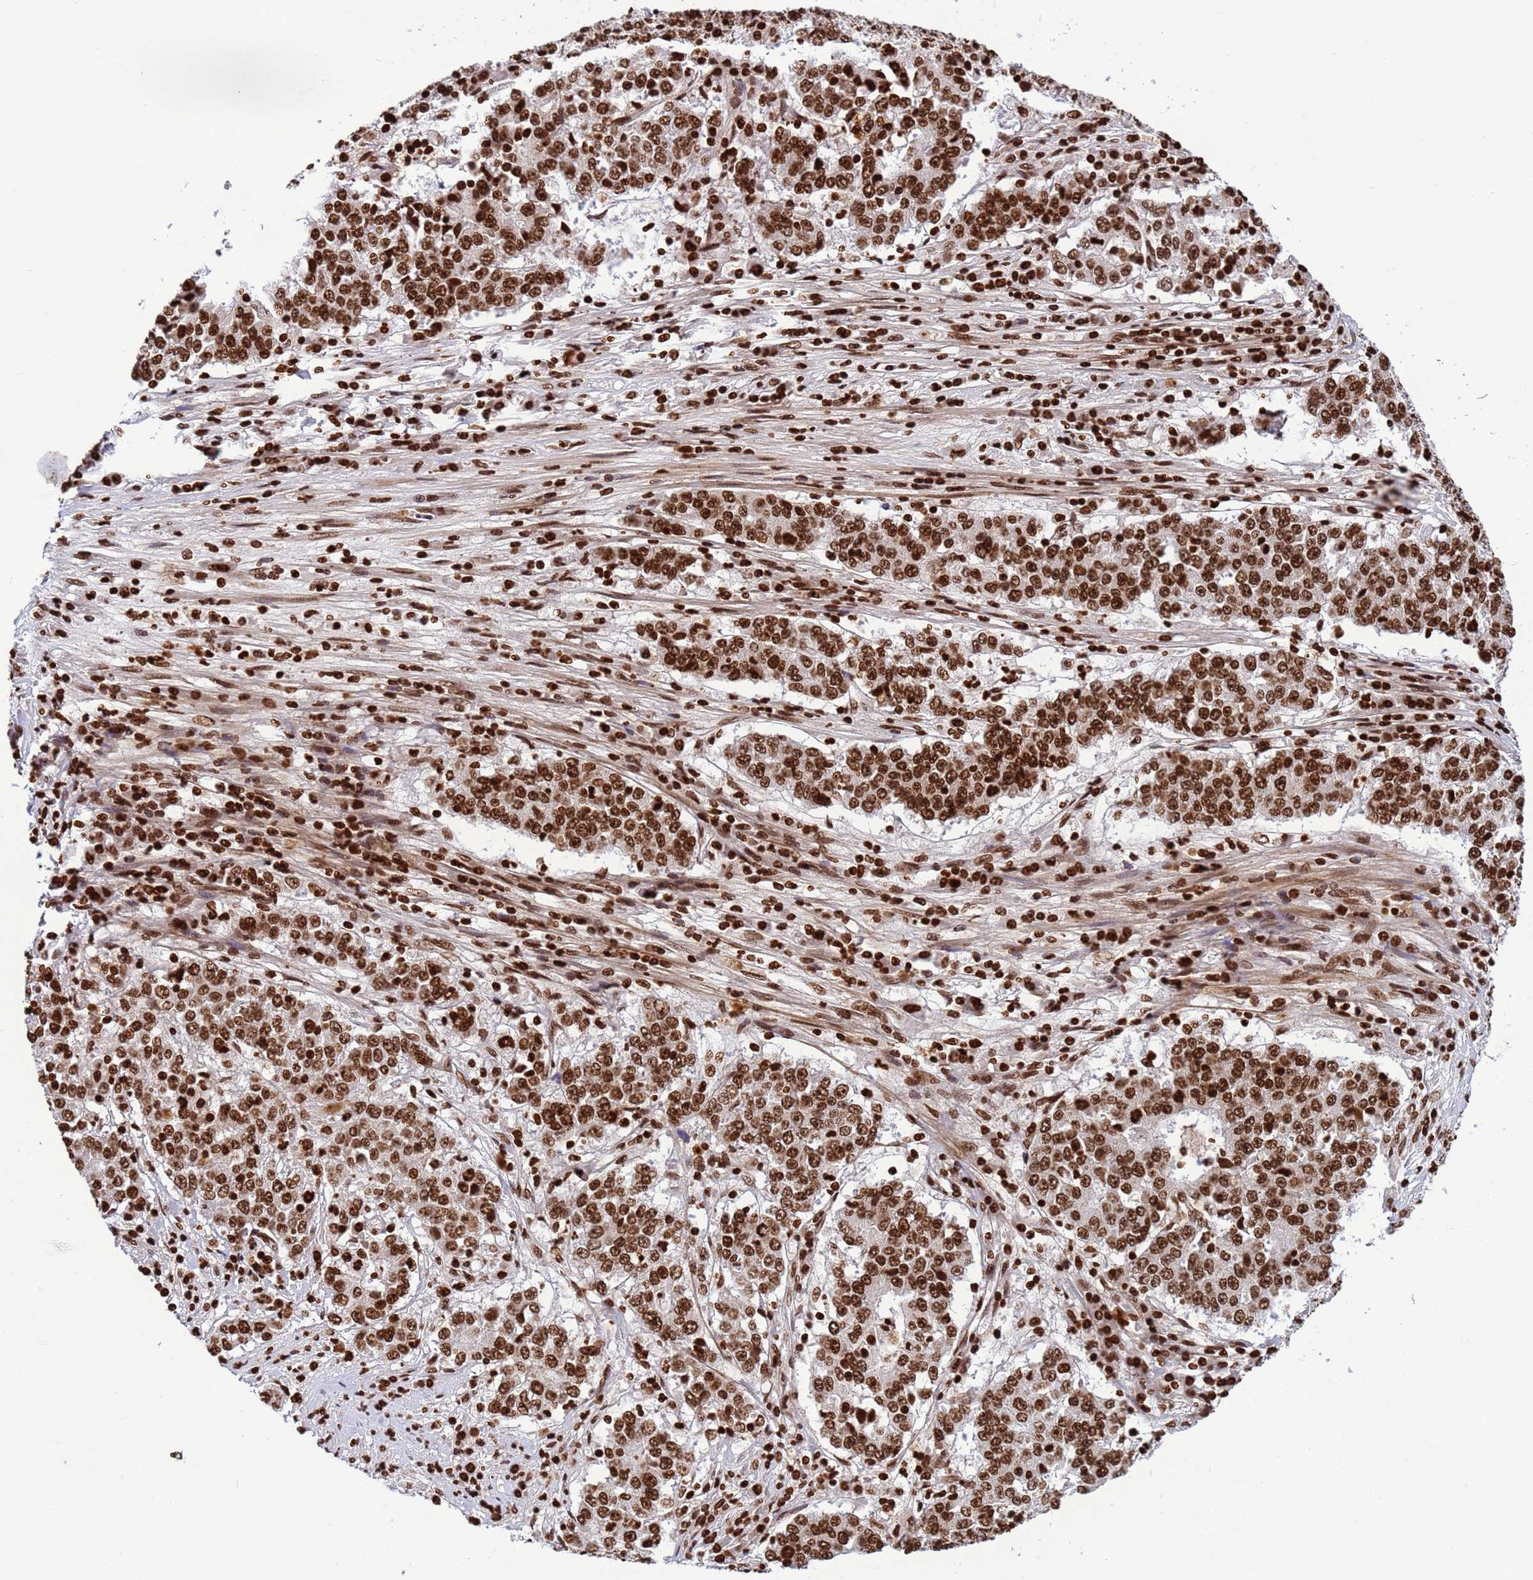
{"staining": {"intensity": "strong", "quantity": ">75%", "location": "nuclear"}, "tissue": "stomach cancer", "cell_type": "Tumor cells", "image_type": "cancer", "snomed": [{"axis": "morphology", "description": "Adenocarcinoma, NOS"}, {"axis": "topography", "description": "Stomach"}], "caption": "Stomach cancer stained with DAB (3,3'-diaminobenzidine) immunohistochemistry (IHC) demonstrates high levels of strong nuclear positivity in approximately >75% of tumor cells.", "gene": "H3-3B", "patient": {"sex": "male", "age": 59}}